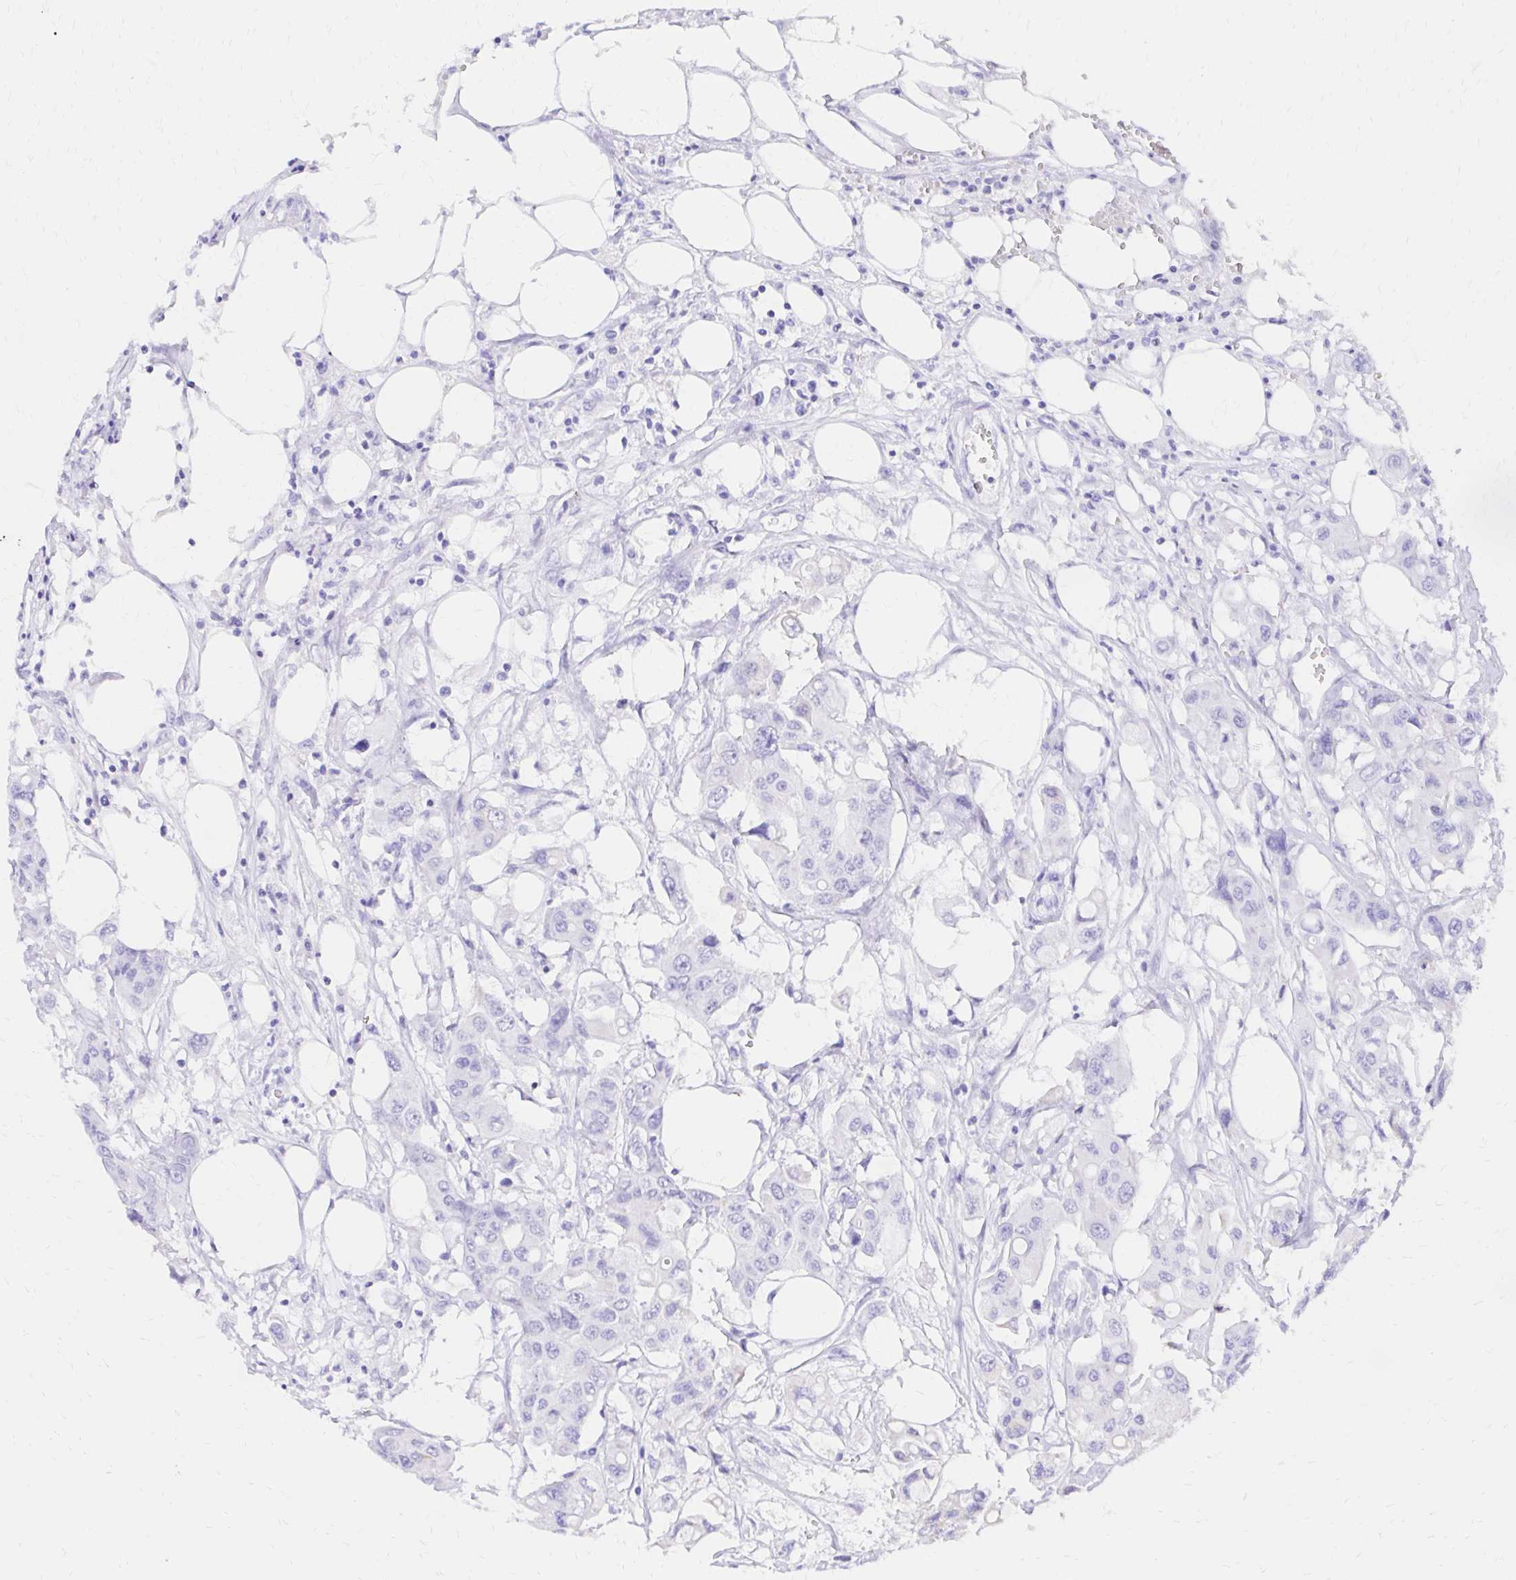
{"staining": {"intensity": "negative", "quantity": "none", "location": "none"}, "tissue": "colorectal cancer", "cell_type": "Tumor cells", "image_type": "cancer", "snomed": [{"axis": "morphology", "description": "Adenocarcinoma, NOS"}, {"axis": "topography", "description": "Colon"}], "caption": "Adenocarcinoma (colorectal) stained for a protein using immunohistochemistry reveals no staining tumor cells.", "gene": "S100G", "patient": {"sex": "male", "age": 77}}